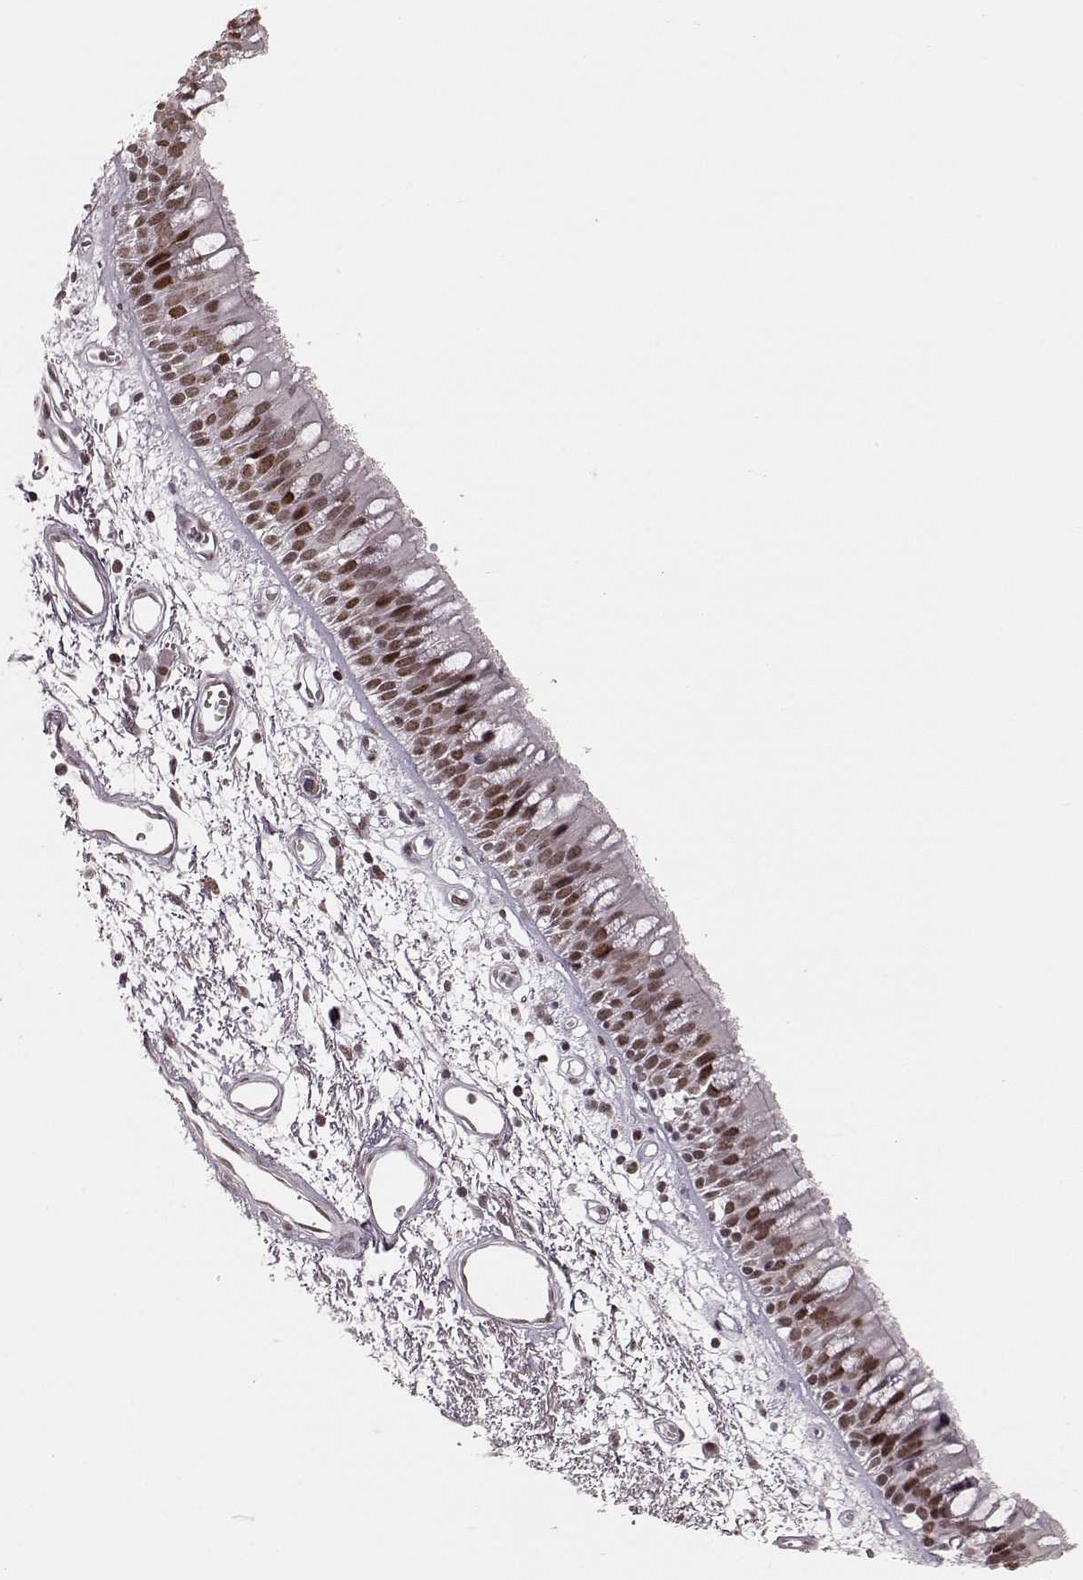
{"staining": {"intensity": "moderate", "quantity": ">75%", "location": "nuclear"}, "tissue": "bronchus", "cell_type": "Respiratory epithelial cells", "image_type": "normal", "snomed": [{"axis": "morphology", "description": "Normal tissue, NOS"}, {"axis": "morphology", "description": "Squamous cell carcinoma, NOS"}, {"axis": "topography", "description": "Cartilage tissue"}, {"axis": "topography", "description": "Bronchus"}, {"axis": "topography", "description": "Lung"}], "caption": "This image shows immunohistochemistry (IHC) staining of unremarkable human bronchus, with medium moderate nuclear staining in approximately >75% of respiratory epithelial cells.", "gene": "NR2C1", "patient": {"sex": "male", "age": 66}}